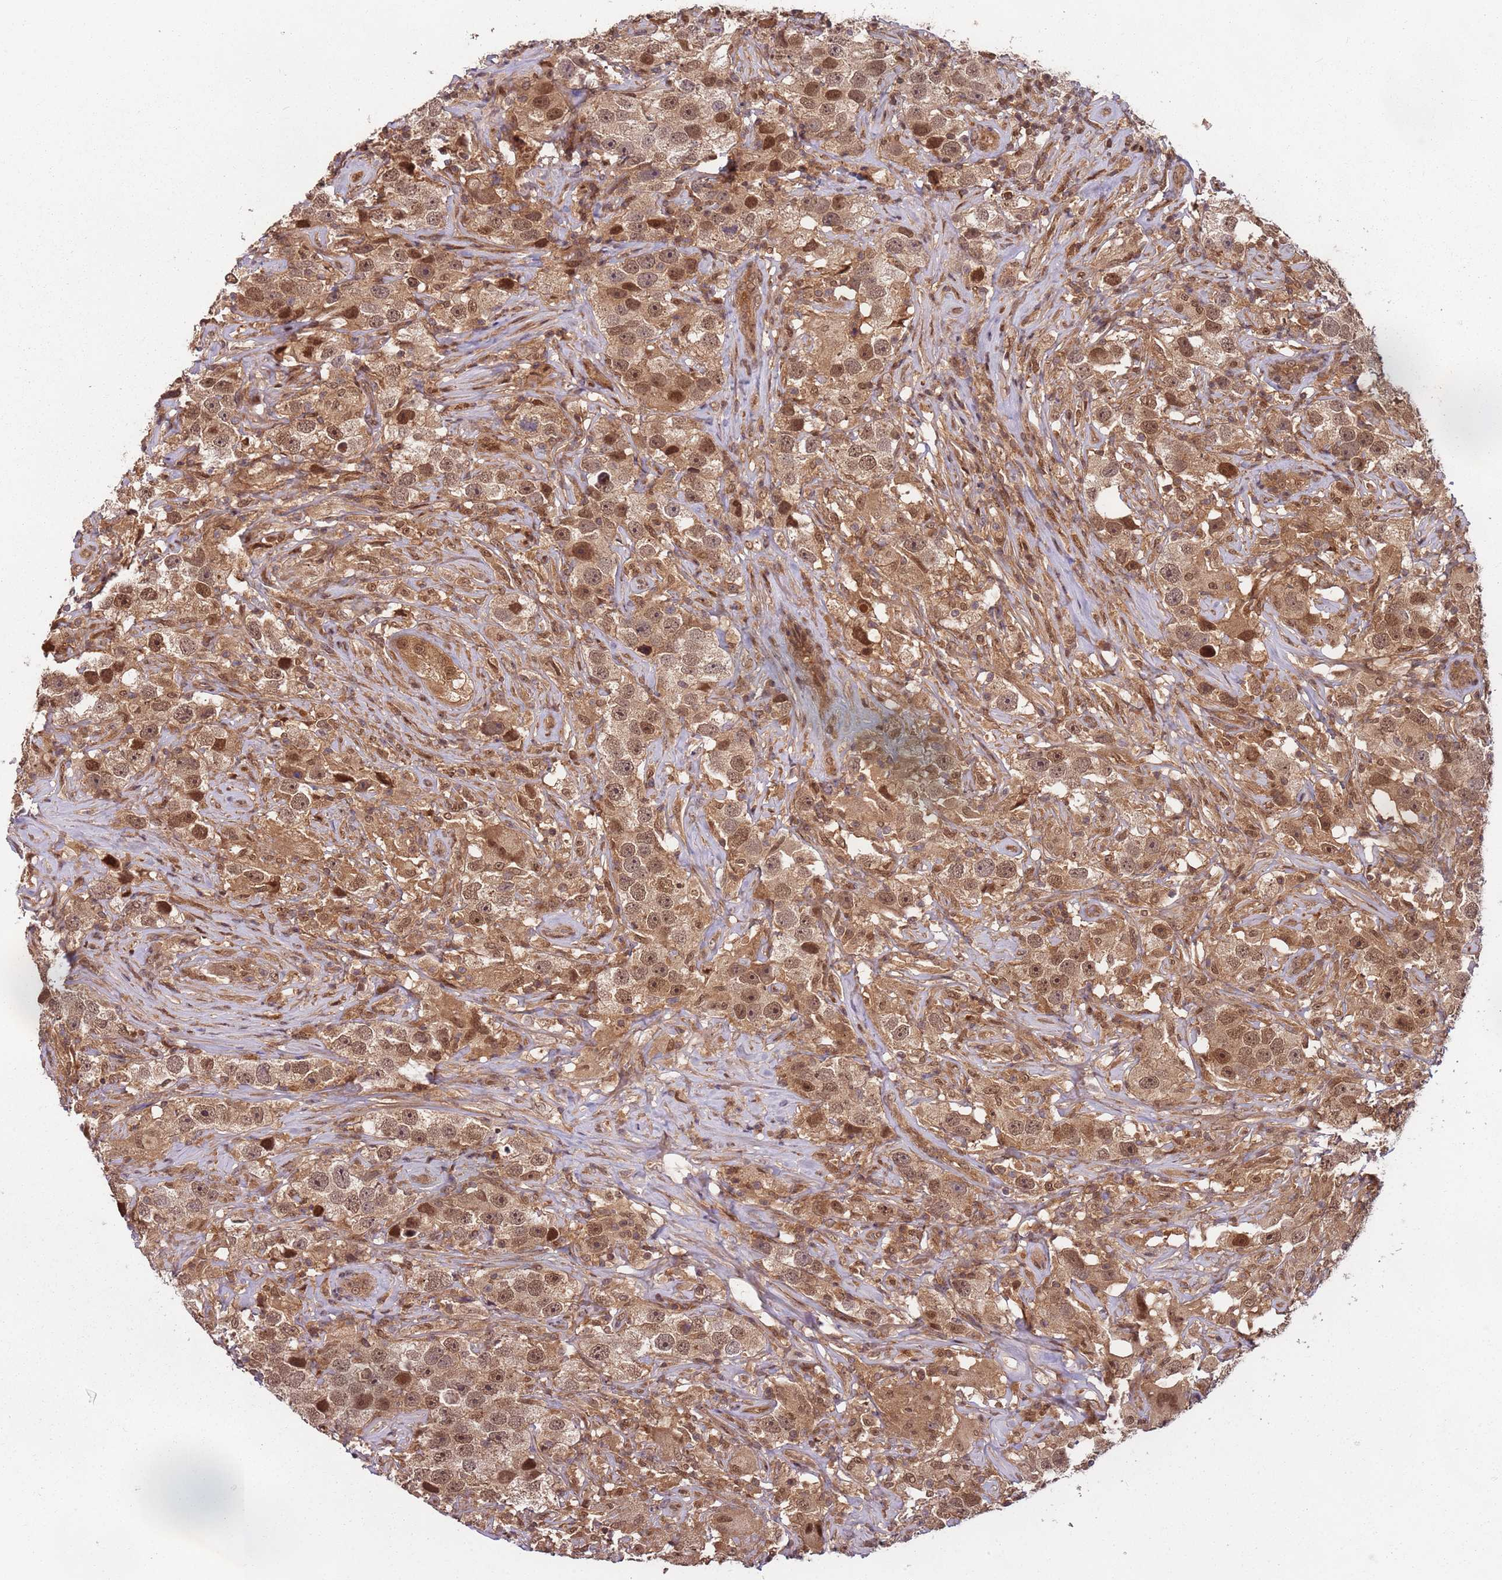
{"staining": {"intensity": "moderate", "quantity": ">75%", "location": "cytoplasmic/membranous,nuclear"}, "tissue": "testis cancer", "cell_type": "Tumor cells", "image_type": "cancer", "snomed": [{"axis": "morphology", "description": "Seminoma, NOS"}, {"axis": "topography", "description": "Testis"}], "caption": "The immunohistochemical stain shows moderate cytoplasmic/membranous and nuclear expression in tumor cells of testis cancer (seminoma) tissue.", "gene": "PGLS", "patient": {"sex": "male", "age": 49}}